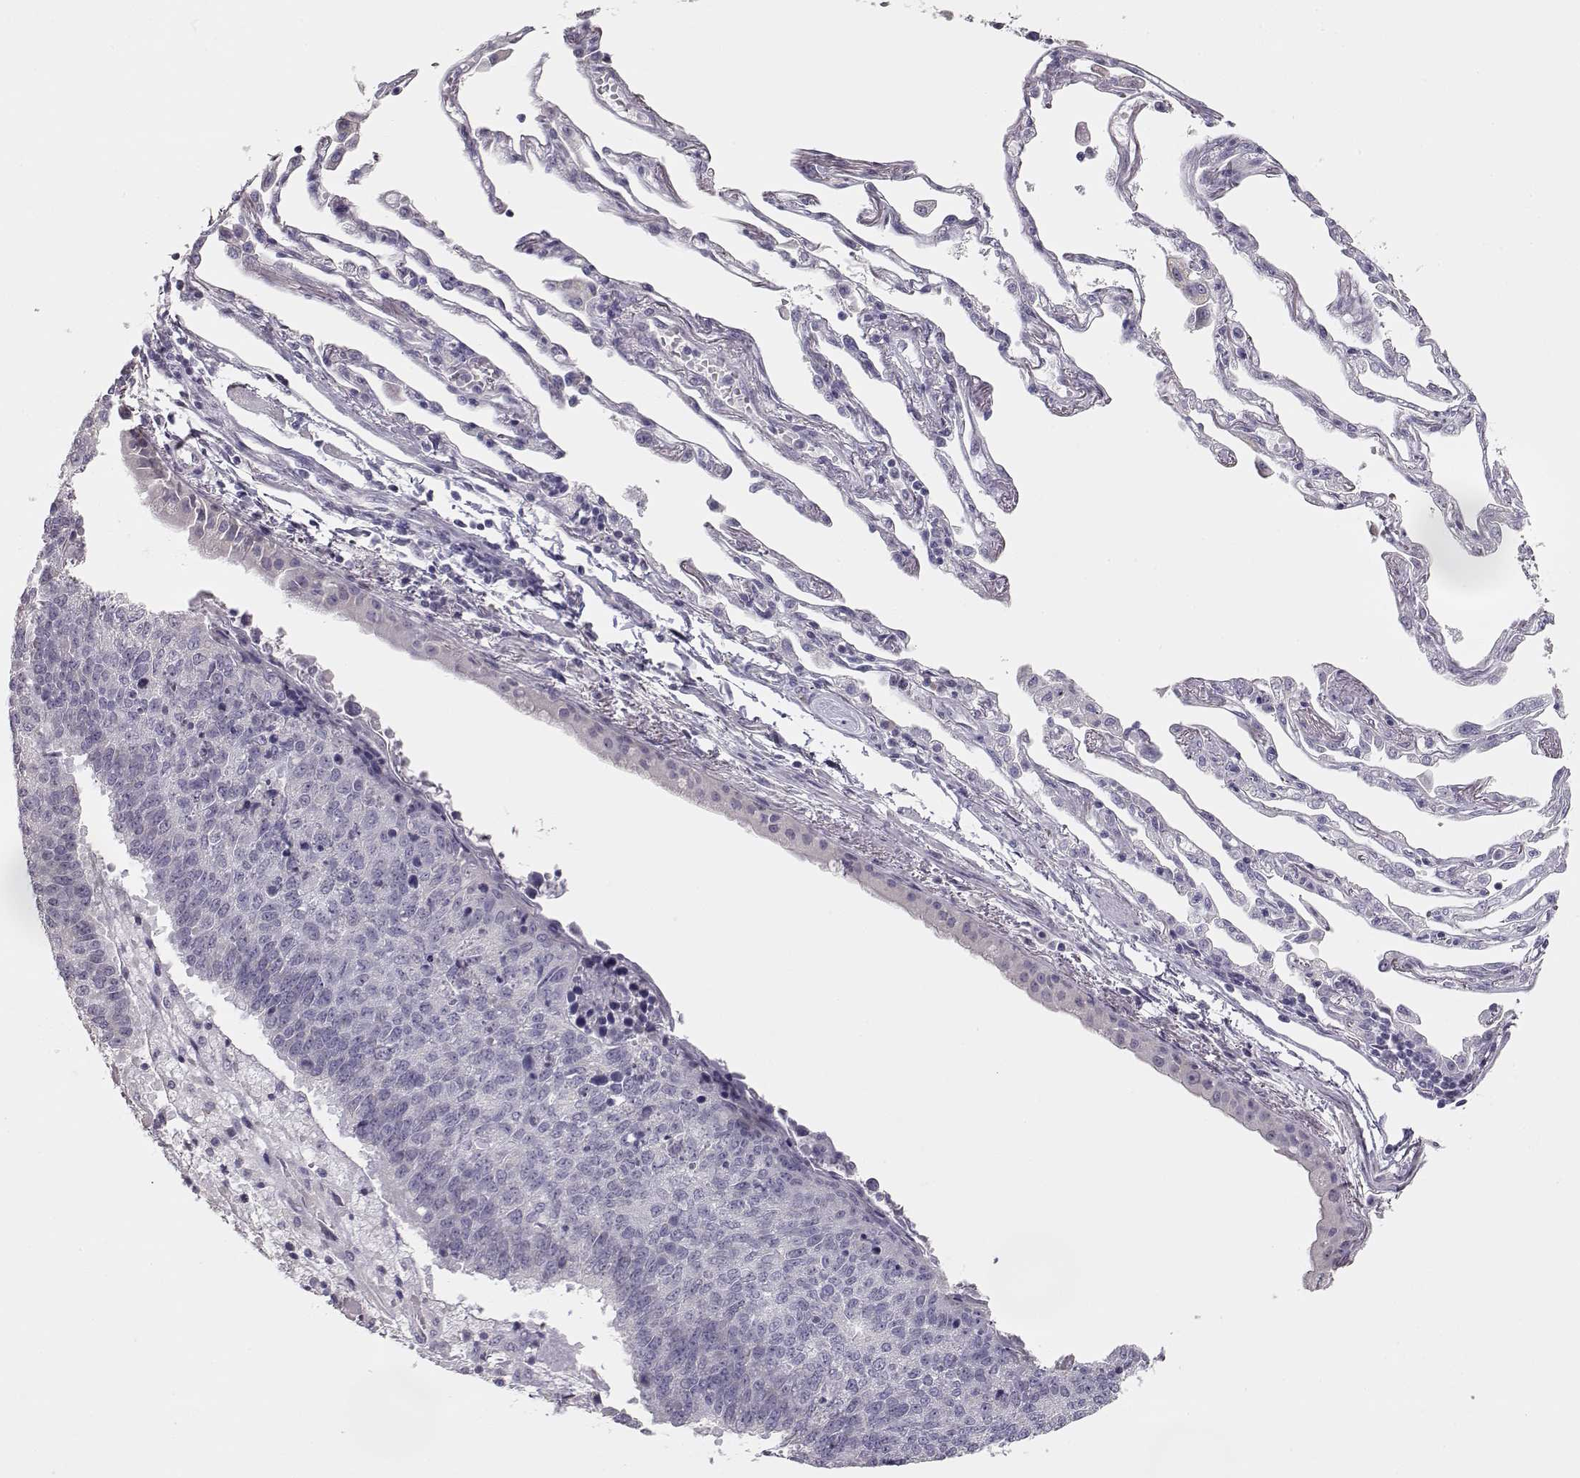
{"staining": {"intensity": "negative", "quantity": "none", "location": "none"}, "tissue": "lung cancer", "cell_type": "Tumor cells", "image_type": "cancer", "snomed": [{"axis": "morphology", "description": "Squamous cell carcinoma, NOS"}, {"axis": "topography", "description": "Lung"}], "caption": "DAB immunohistochemical staining of squamous cell carcinoma (lung) shows no significant staining in tumor cells. The staining was performed using DAB (3,3'-diaminobenzidine) to visualize the protein expression in brown, while the nuclei were stained in blue with hematoxylin (Magnification: 20x).", "gene": "GLIPR1L2", "patient": {"sex": "male", "age": 73}}